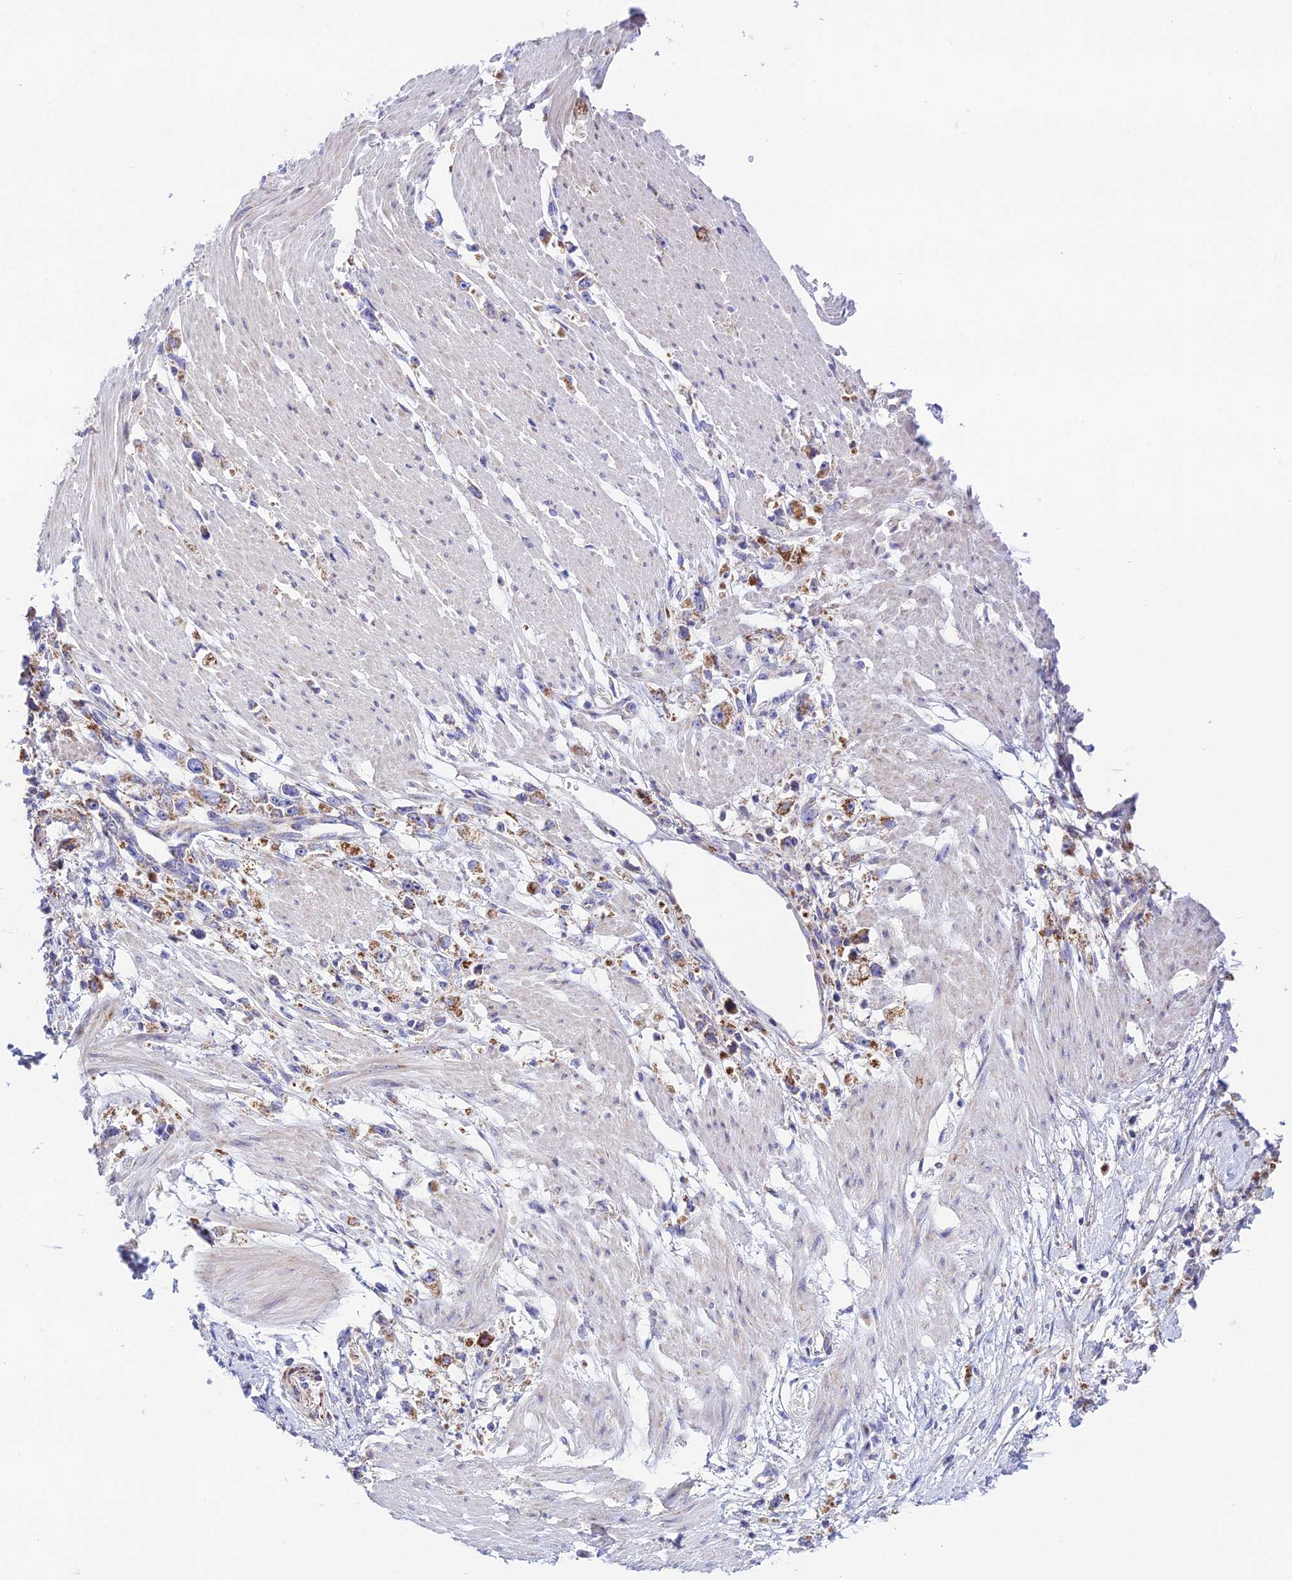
{"staining": {"intensity": "moderate", "quantity": ">75%", "location": "cytoplasmic/membranous"}, "tissue": "stomach cancer", "cell_type": "Tumor cells", "image_type": "cancer", "snomed": [{"axis": "morphology", "description": "Adenocarcinoma, NOS"}, {"axis": "topography", "description": "Stomach"}], "caption": "Moderate cytoplasmic/membranous positivity is seen in about >75% of tumor cells in stomach adenocarcinoma.", "gene": "HSDL2", "patient": {"sex": "female", "age": 59}}